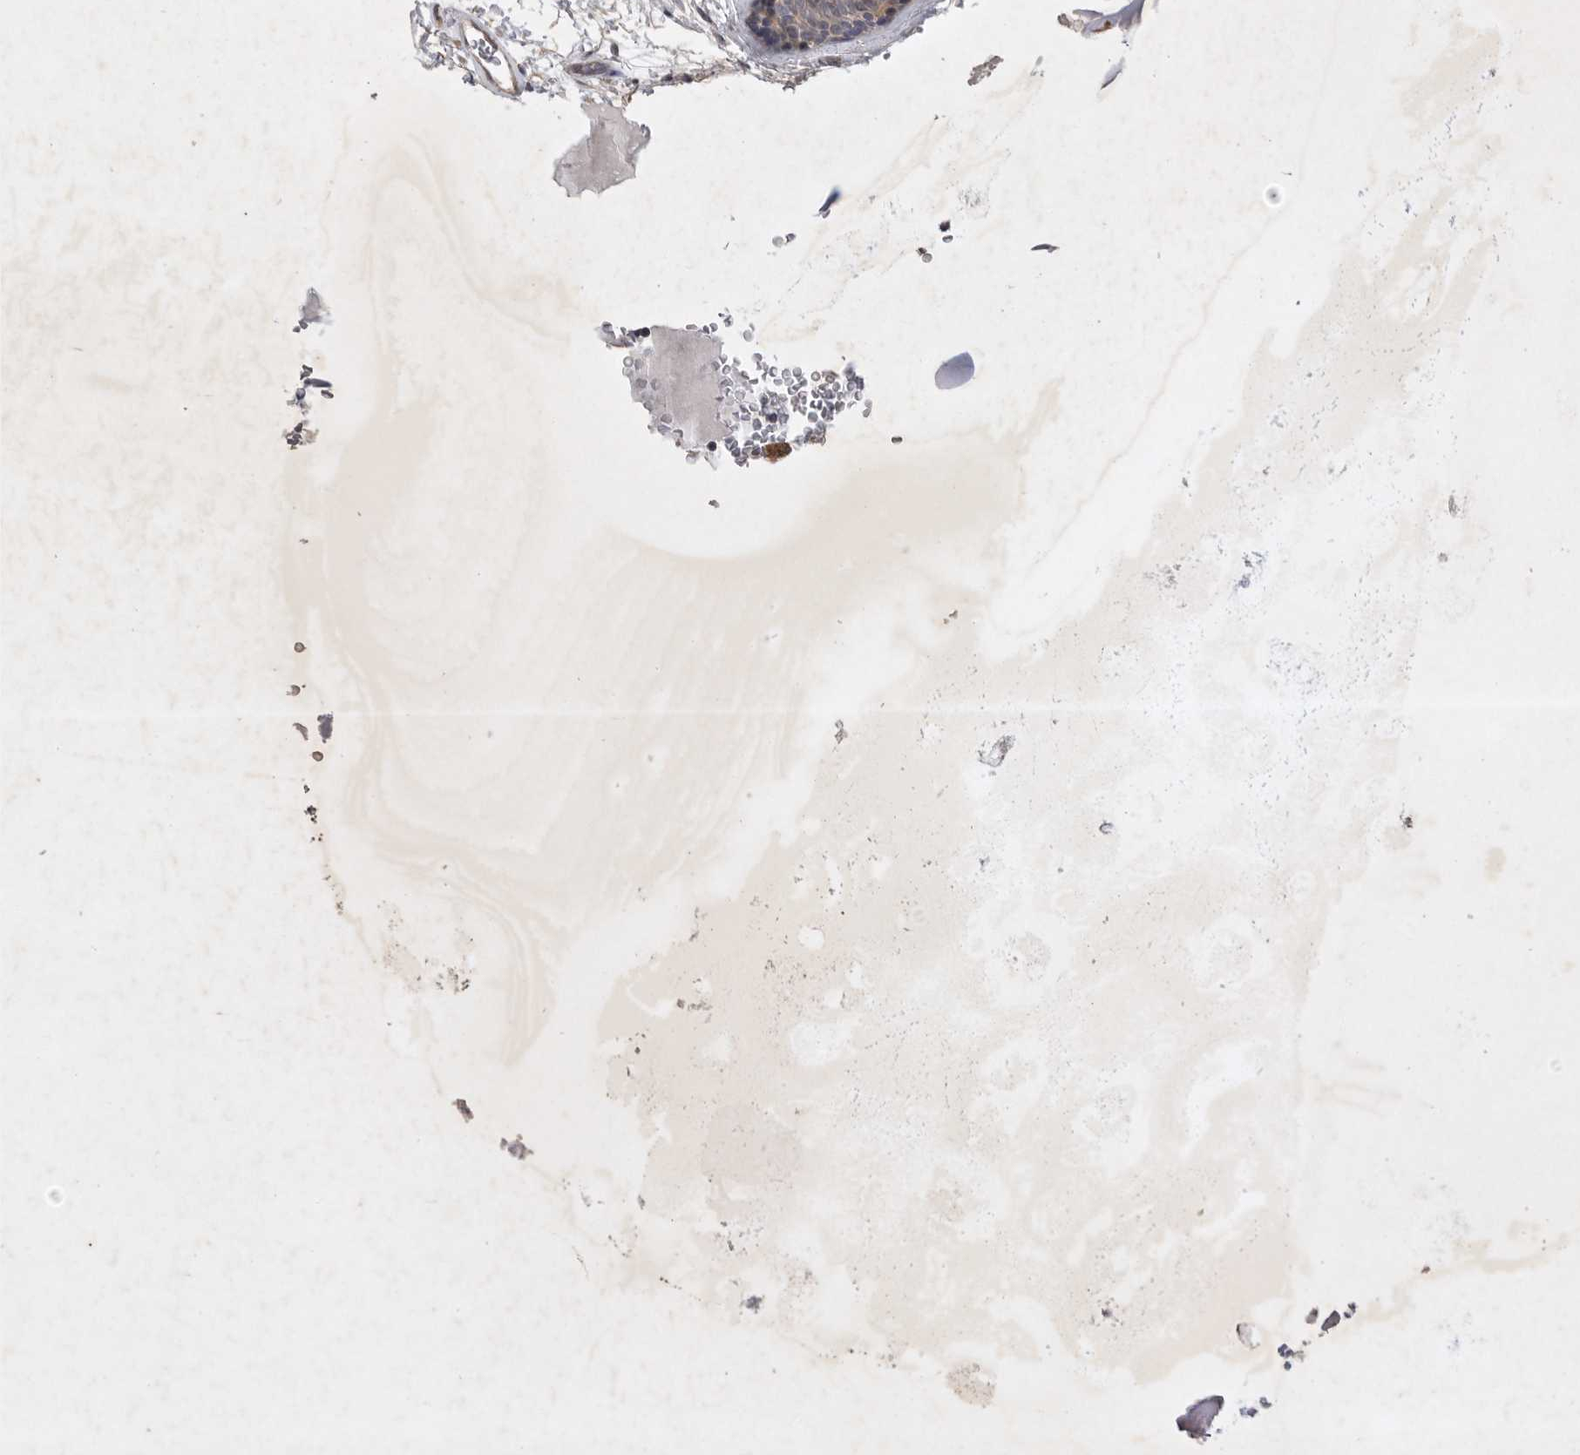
{"staining": {"intensity": "moderate", "quantity": ">75%", "location": "cytoplasmic/membranous"}, "tissue": "bronchus", "cell_type": "Respiratory epithelial cells", "image_type": "normal", "snomed": [{"axis": "morphology", "description": "Normal tissue, NOS"}, {"axis": "topography", "description": "Cartilage tissue"}], "caption": "A histopathology image showing moderate cytoplasmic/membranous positivity in approximately >75% of respiratory epithelial cells in benign bronchus, as visualized by brown immunohistochemical staining.", "gene": "EDEM3", "patient": {"sex": "female", "age": 63}}